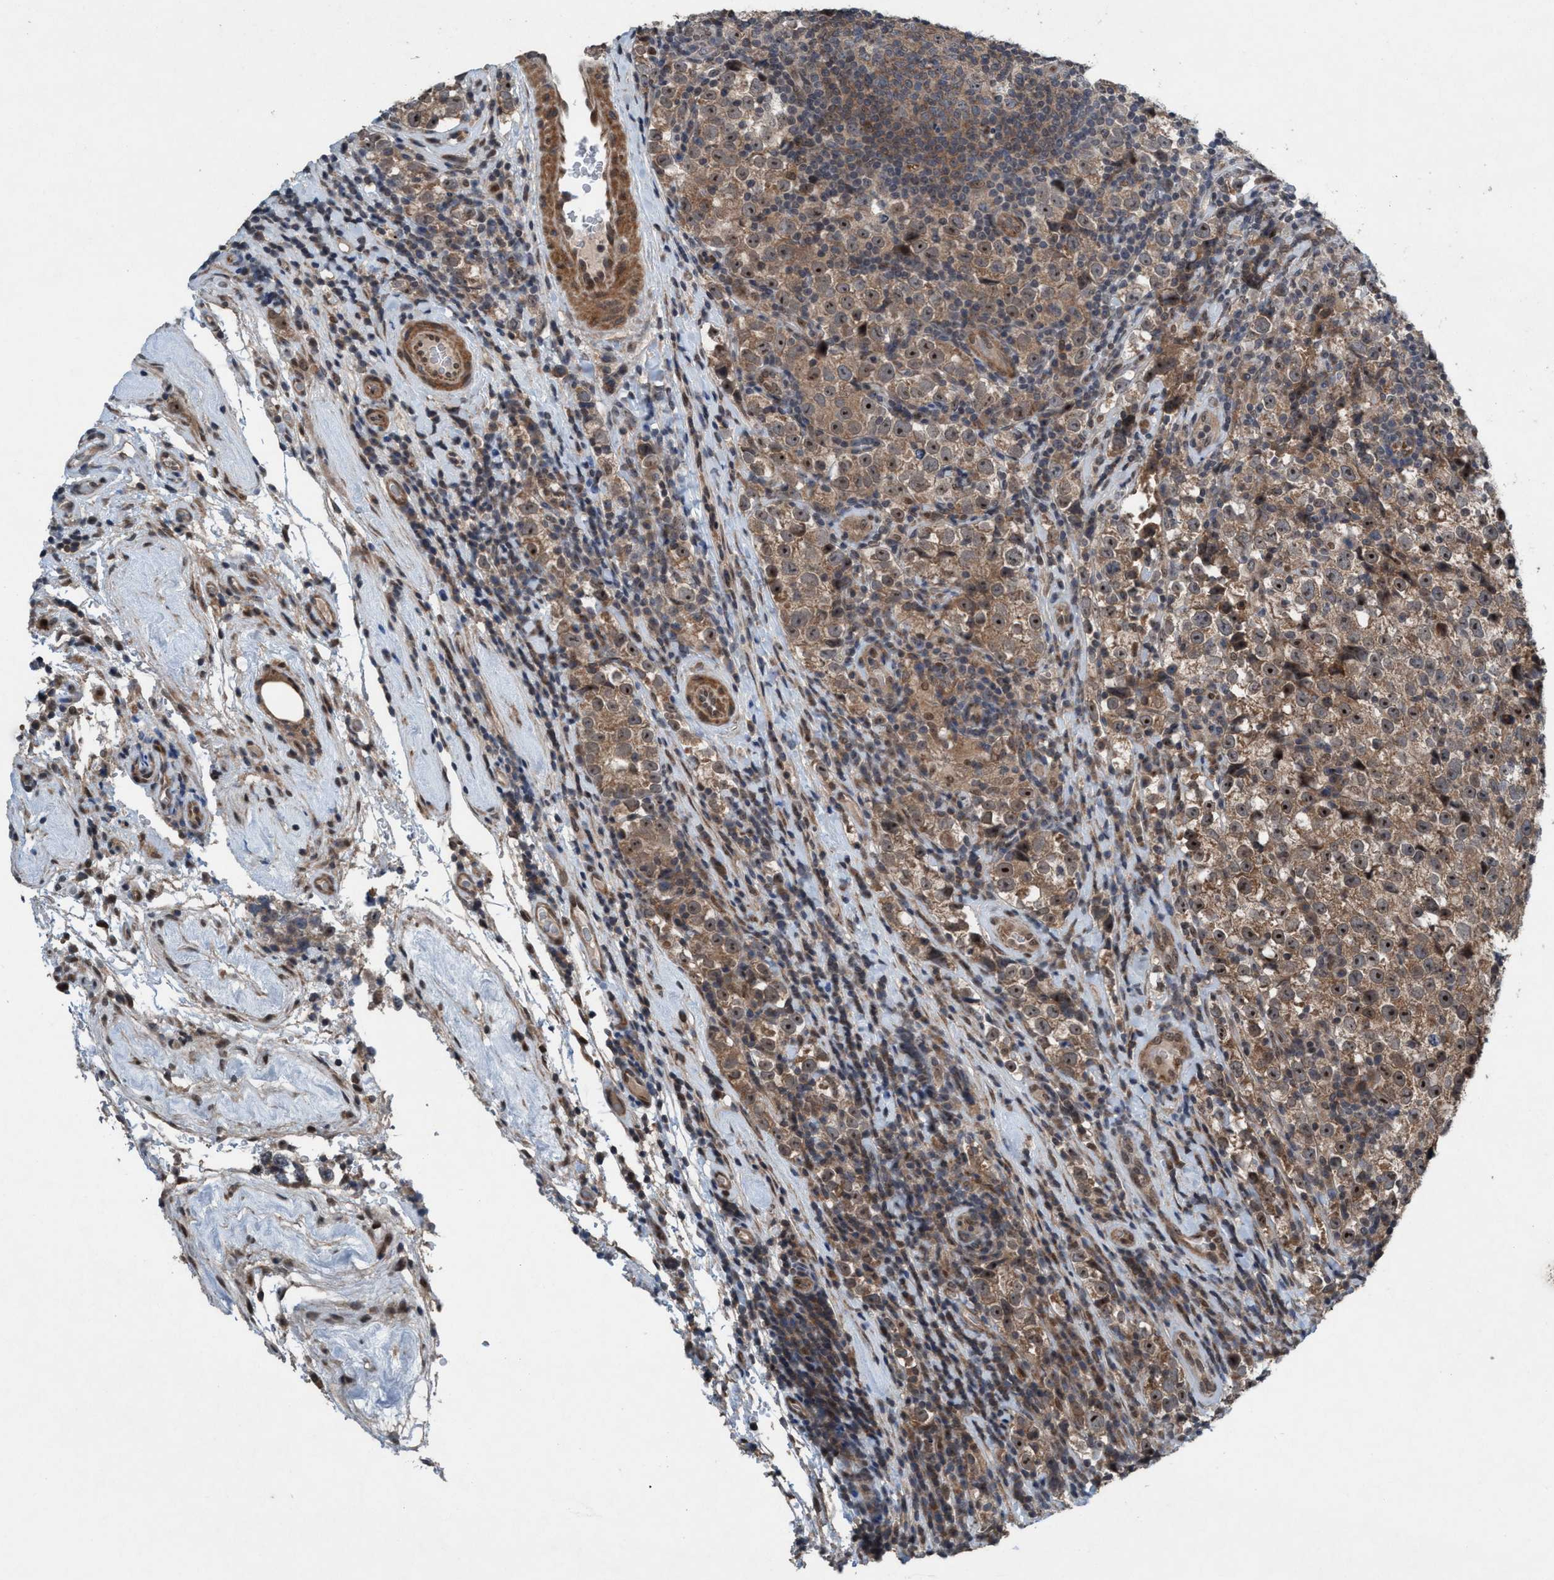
{"staining": {"intensity": "moderate", "quantity": ">75%", "location": "cytoplasmic/membranous,nuclear"}, "tissue": "testis cancer", "cell_type": "Tumor cells", "image_type": "cancer", "snomed": [{"axis": "morphology", "description": "Normal tissue, NOS"}, {"axis": "morphology", "description": "Seminoma, NOS"}, {"axis": "topography", "description": "Testis"}], "caption": "Human seminoma (testis) stained with a protein marker shows moderate staining in tumor cells.", "gene": "NISCH", "patient": {"sex": "male", "age": 43}}